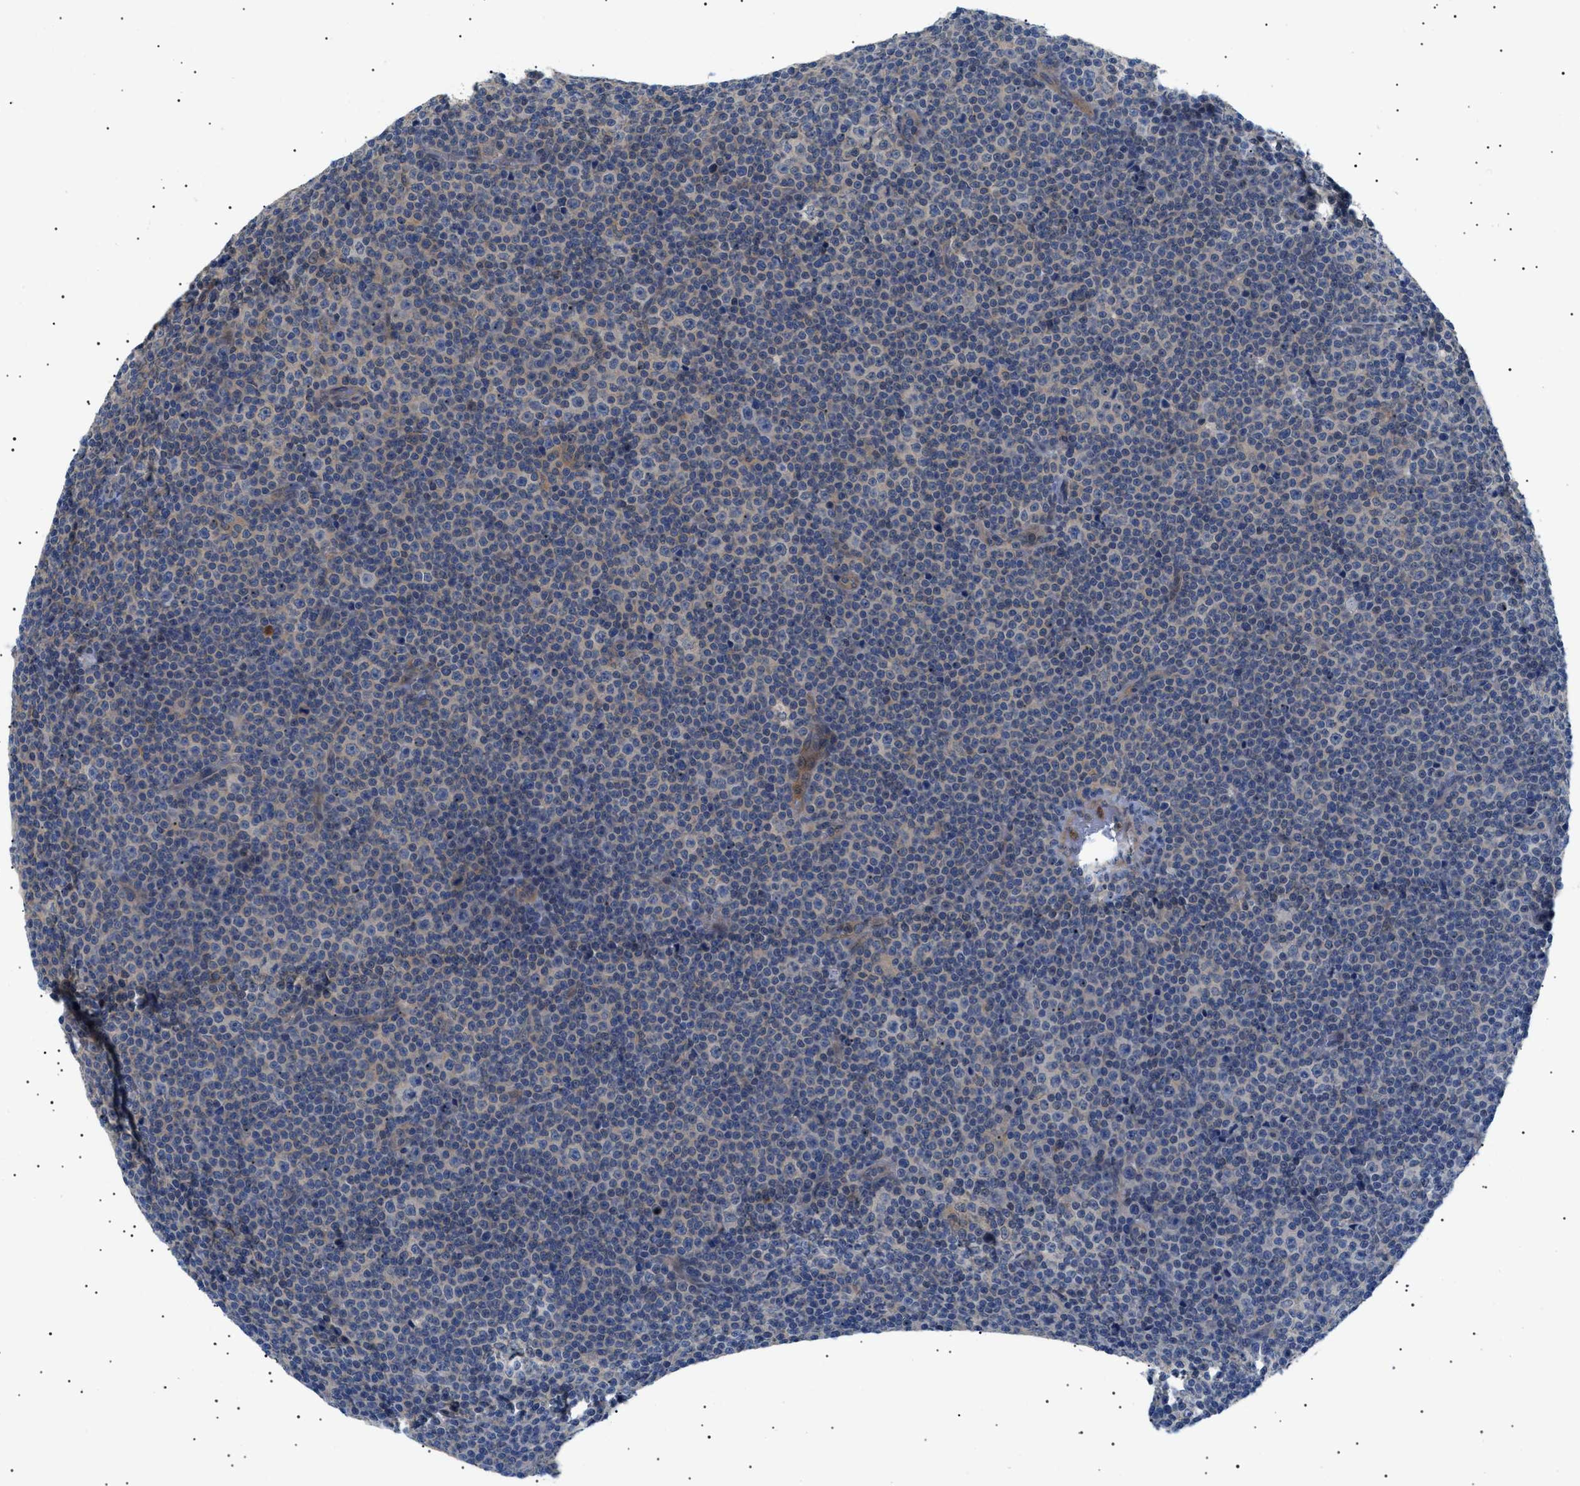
{"staining": {"intensity": "negative", "quantity": "none", "location": "none"}, "tissue": "lymphoma", "cell_type": "Tumor cells", "image_type": "cancer", "snomed": [{"axis": "morphology", "description": "Malignant lymphoma, non-Hodgkin's type, Low grade"}, {"axis": "topography", "description": "Lymph node"}], "caption": "IHC histopathology image of neoplastic tissue: human malignant lymphoma, non-Hodgkin's type (low-grade) stained with DAB reveals no significant protein positivity in tumor cells.", "gene": "RIPK1", "patient": {"sex": "female", "age": 67}}